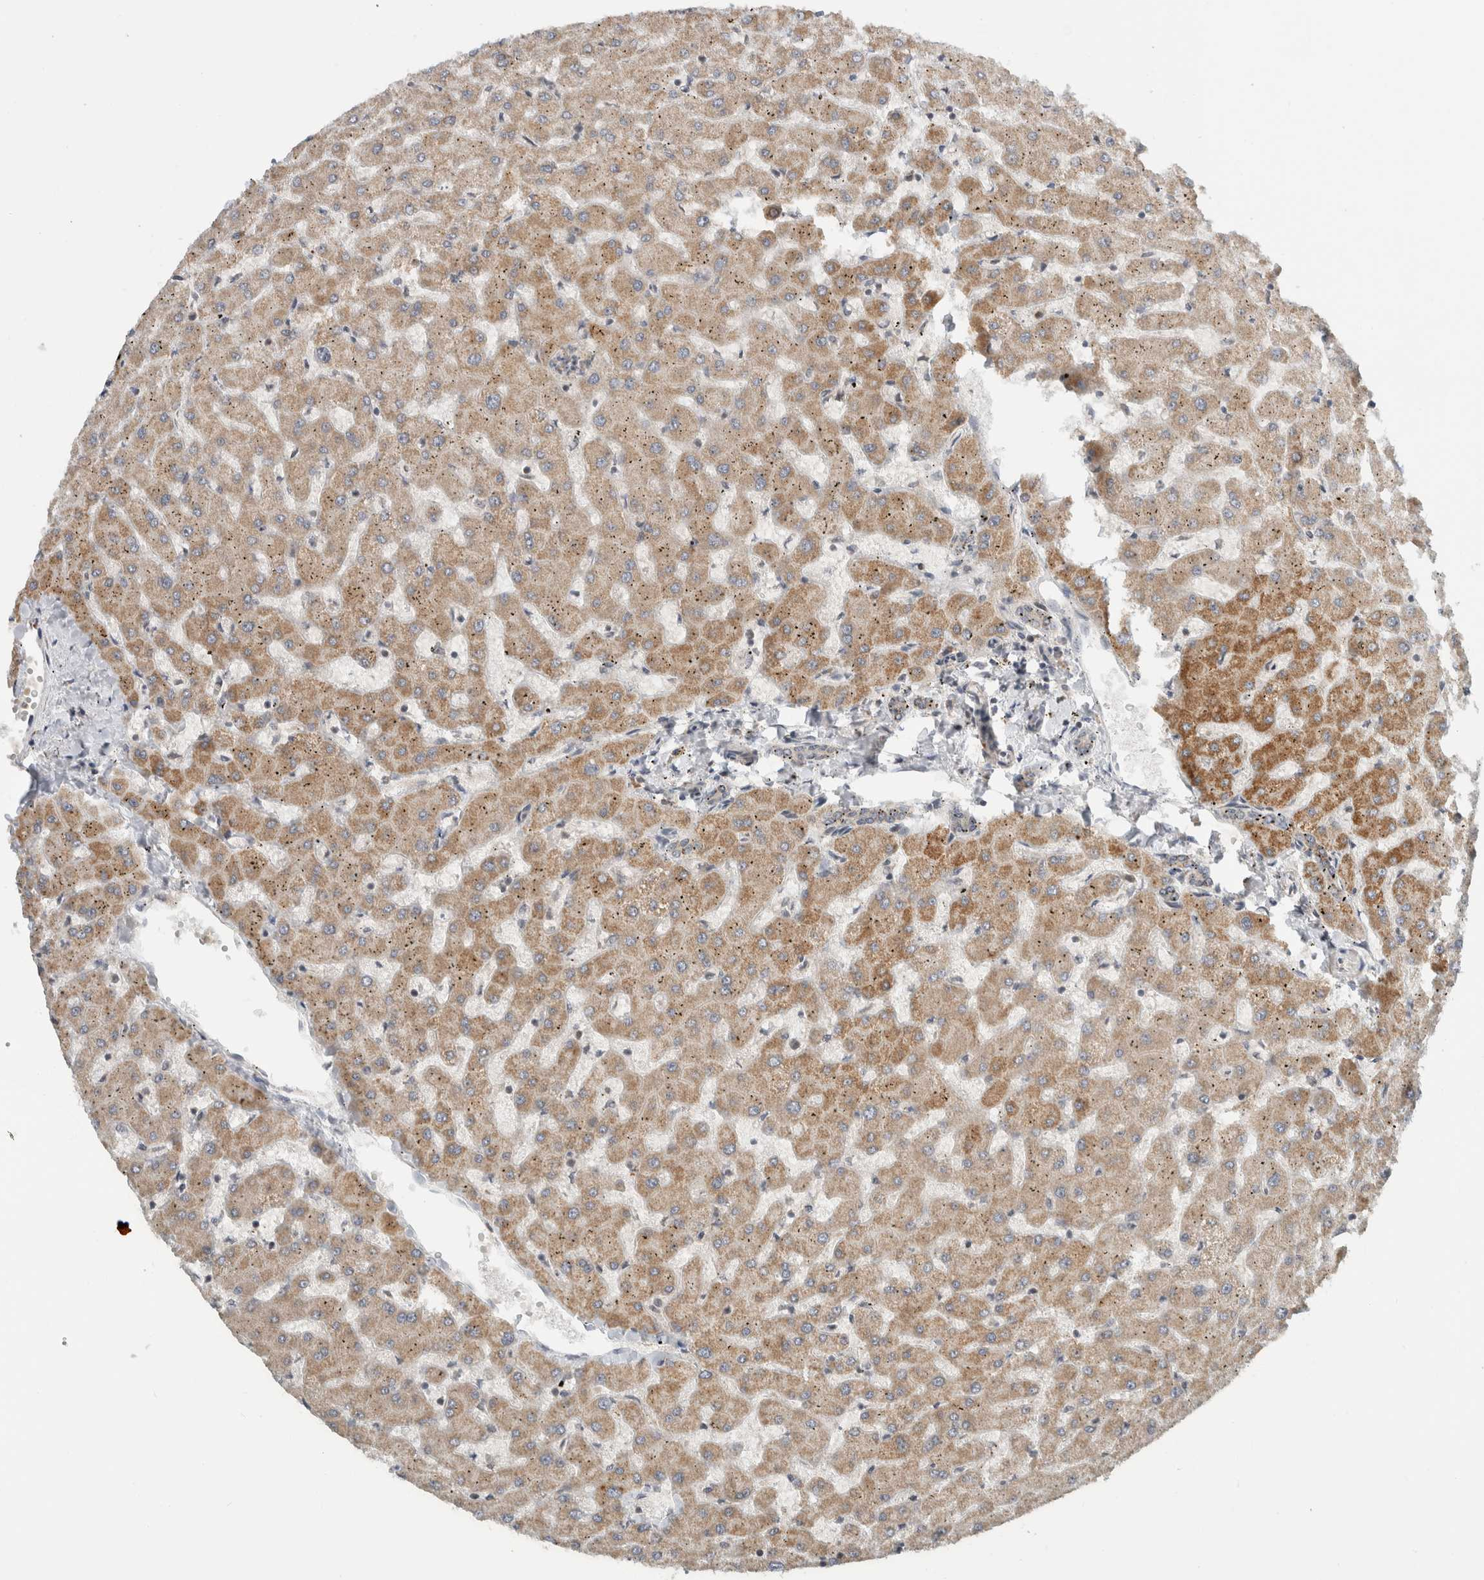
{"staining": {"intensity": "weak", "quantity": ">75%", "location": "cytoplasmic/membranous"}, "tissue": "liver", "cell_type": "Cholangiocytes", "image_type": "normal", "snomed": [{"axis": "morphology", "description": "Normal tissue, NOS"}, {"axis": "topography", "description": "Liver"}], "caption": "A low amount of weak cytoplasmic/membranous staining is present in approximately >75% of cholangiocytes in normal liver.", "gene": "CMC2", "patient": {"sex": "female", "age": 63}}